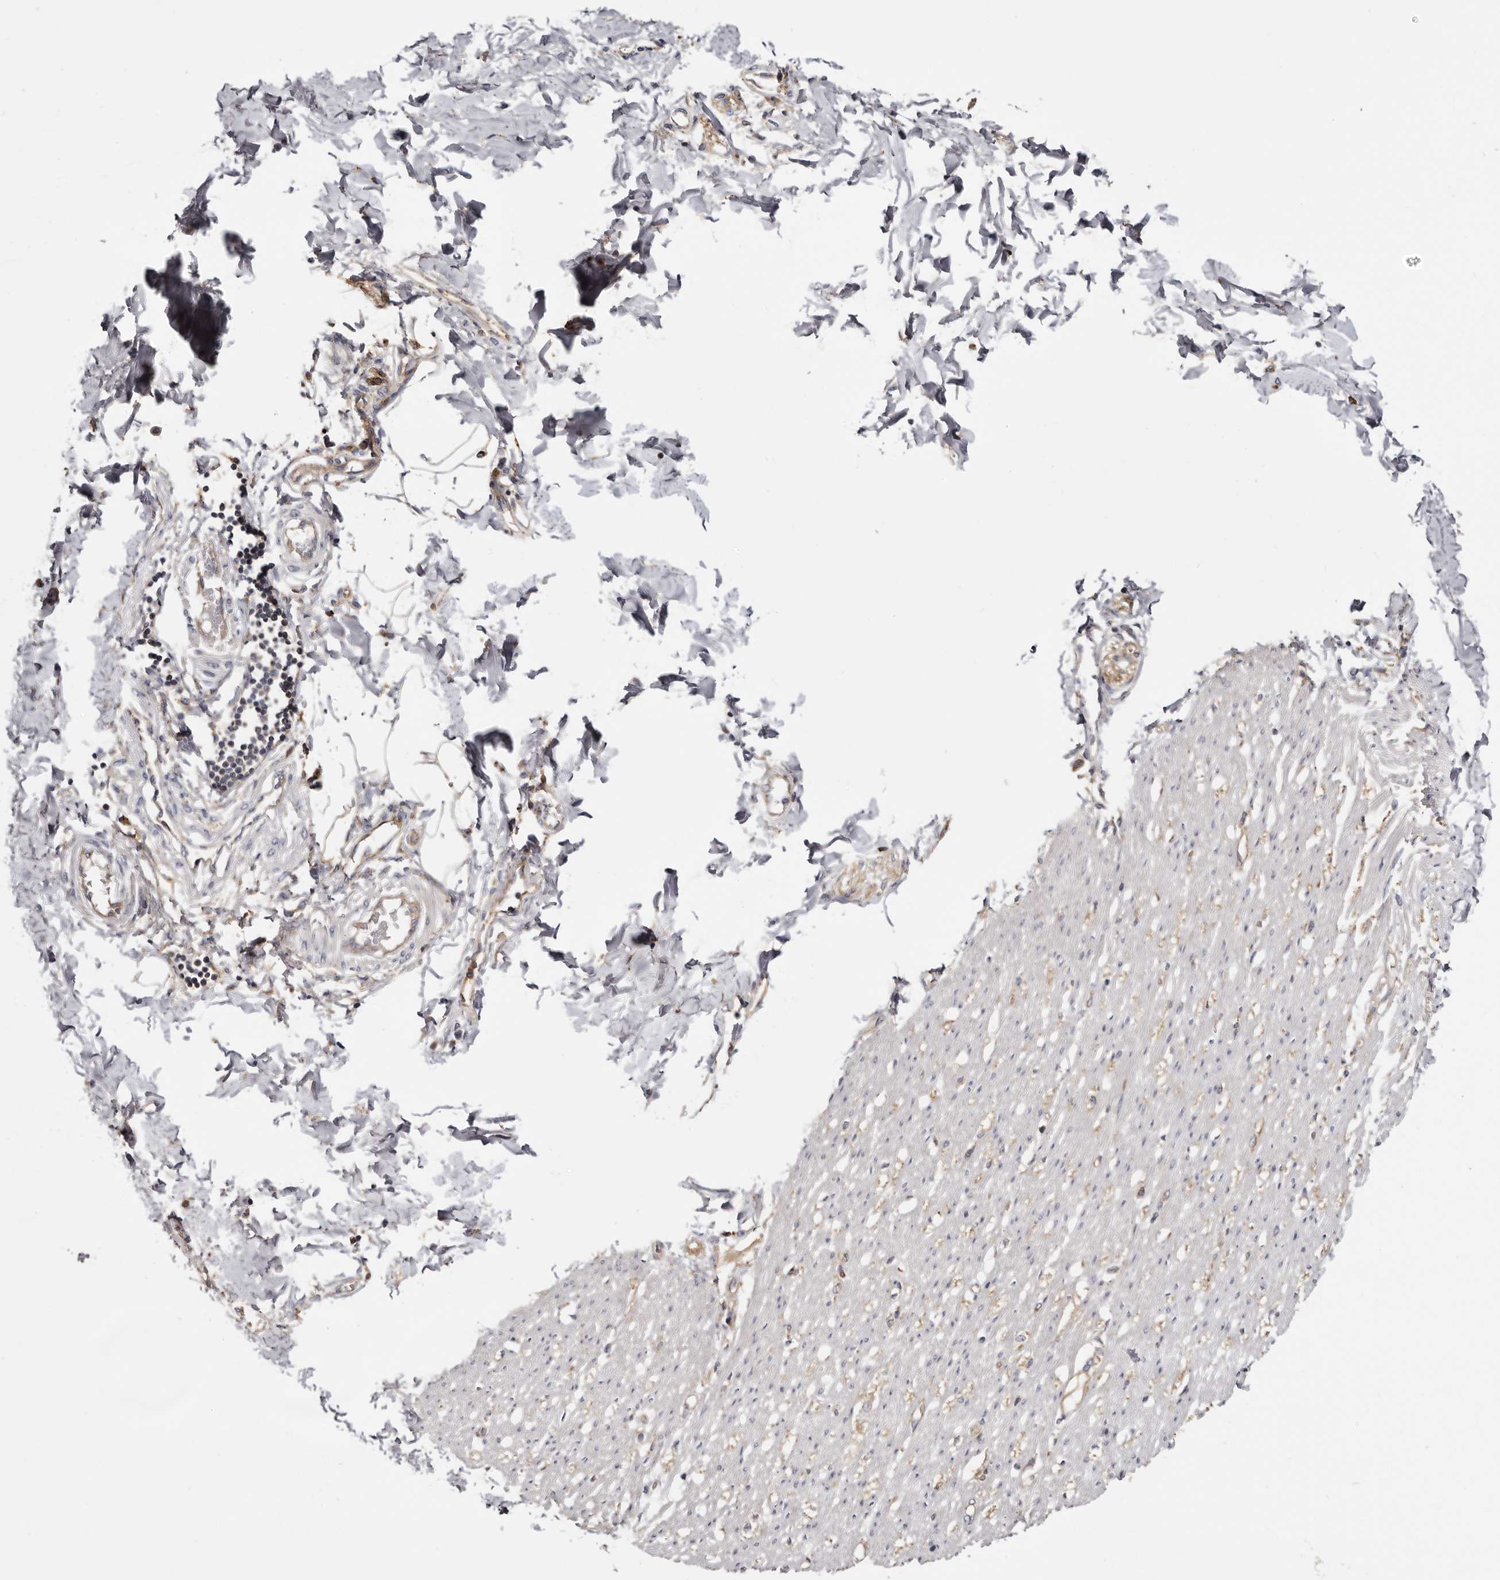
{"staining": {"intensity": "negative", "quantity": "none", "location": "none"}, "tissue": "smooth muscle", "cell_type": "Smooth muscle cells", "image_type": "normal", "snomed": [{"axis": "morphology", "description": "Normal tissue, NOS"}, {"axis": "morphology", "description": "Adenocarcinoma, NOS"}, {"axis": "topography", "description": "Colon"}, {"axis": "topography", "description": "Peripheral nerve tissue"}], "caption": "Unremarkable smooth muscle was stained to show a protein in brown. There is no significant positivity in smooth muscle cells.", "gene": "INKA2", "patient": {"sex": "male", "age": 14}}